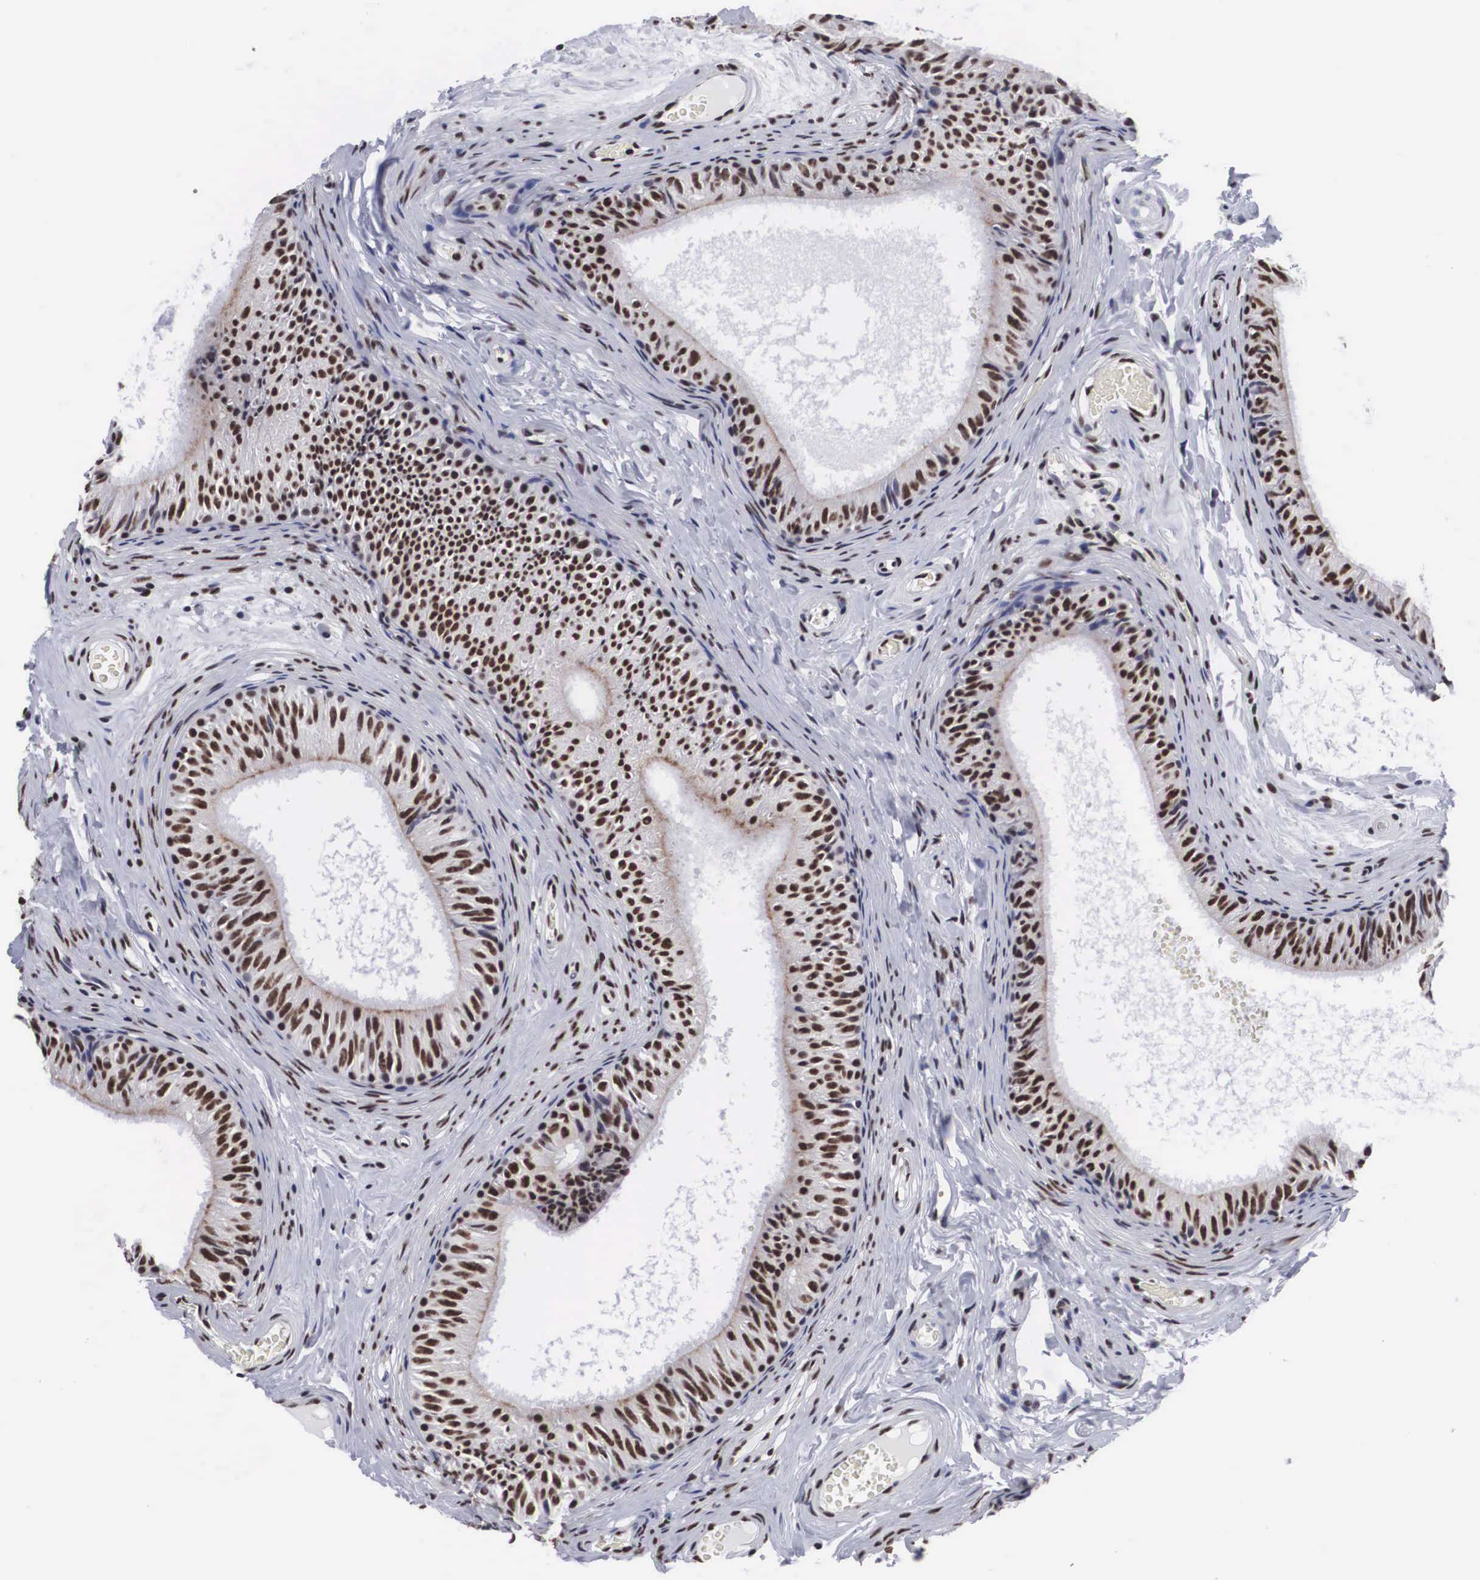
{"staining": {"intensity": "moderate", "quantity": ">75%", "location": "nuclear"}, "tissue": "epididymis", "cell_type": "Glandular cells", "image_type": "normal", "snomed": [{"axis": "morphology", "description": "Normal tissue, NOS"}, {"axis": "topography", "description": "Epididymis"}], "caption": "Protein expression analysis of benign epididymis reveals moderate nuclear staining in approximately >75% of glandular cells.", "gene": "ACIN1", "patient": {"sex": "male", "age": 23}}